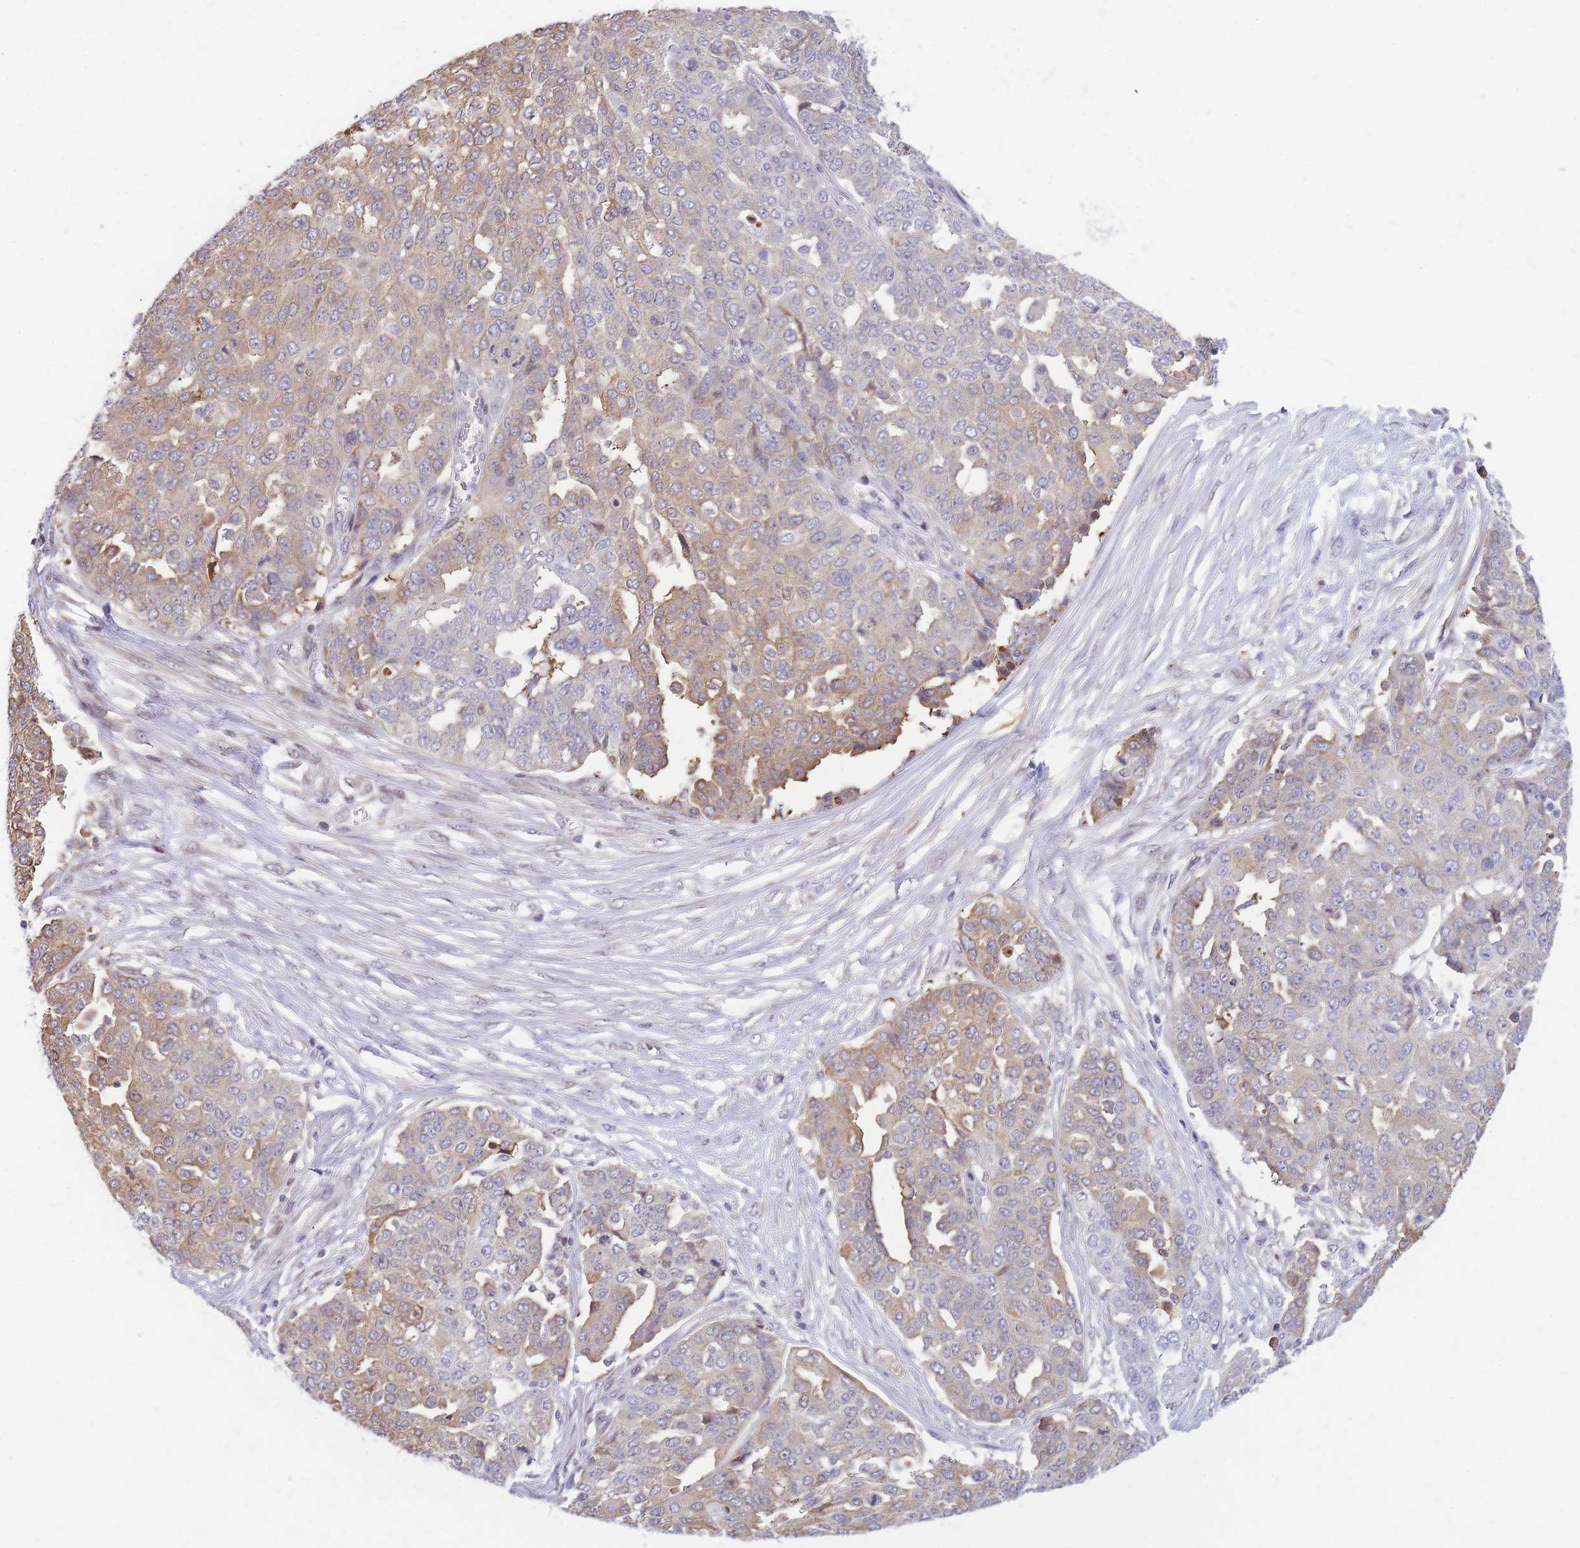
{"staining": {"intensity": "moderate", "quantity": "<25%", "location": "cytoplasmic/membranous"}, "tissue": "ovarian cancer", "cell_type": "Tumor cells", "image_type": "cancer", "snomed": [{"axis": "morphology", "description": "Cystadenocarcinoma, serous, NOS"}, {"axis": "topography", "description": "Soft tissue"}, {"axis": "topography", "description": "Ovary"}], "caption": "IHC photomicrograph of neoplastic tissue: serous cystadenocarcinoma (ovarian) stained using immunohistochemistry (IHC) shows low levels of moderate protein expression localized specifically in the cytoplasmic/membranous of tumor cells, appearing as a cytoplasmic/membranous brown color.", "gene": "CRACD", "patient": {"sex": "female", "age": 57}}